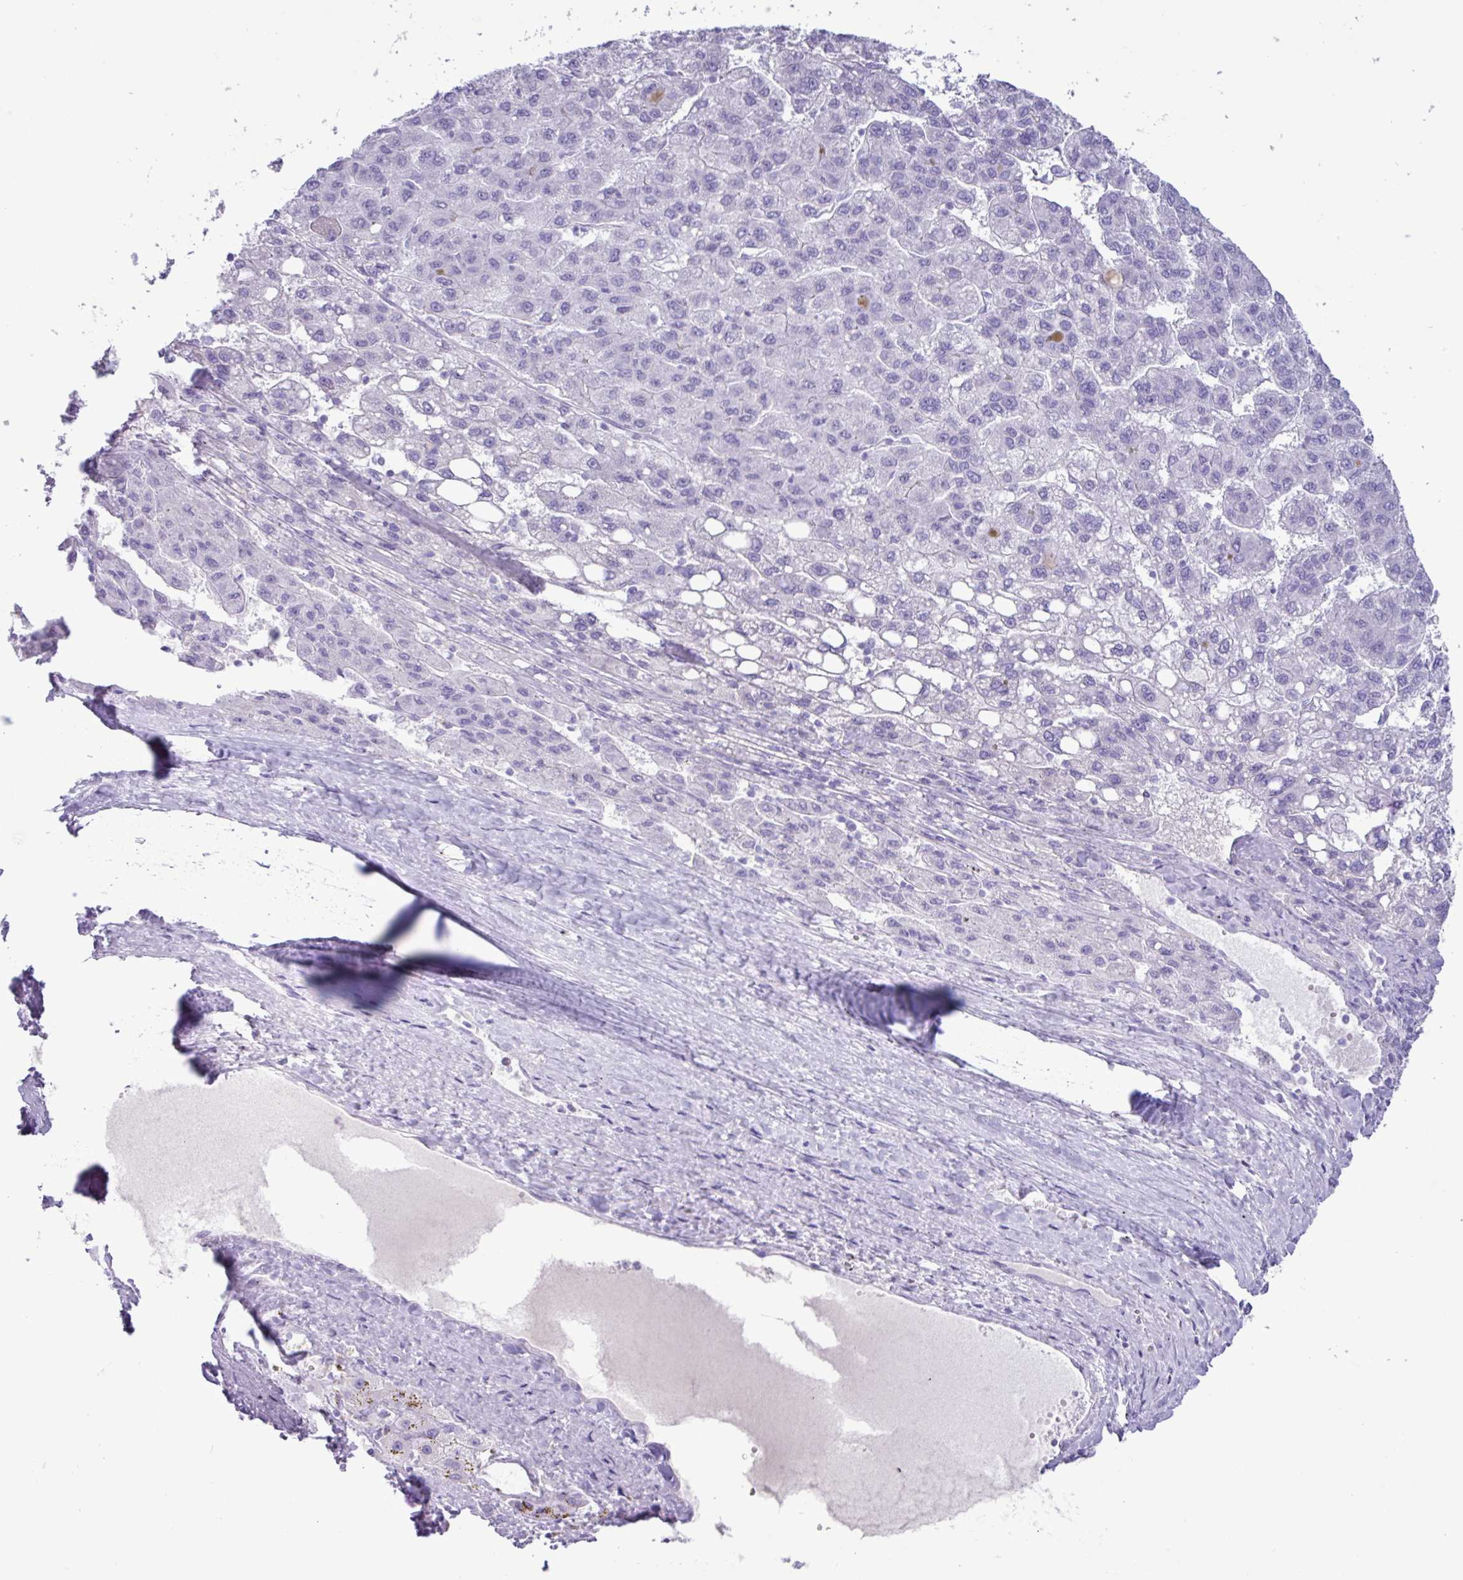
{"staining": {"intensity": "negative", "quantity": "none", "location": "none"}, "tissue": "liver cancer", "cell_type": "Tumor cells", "image_type": "cancer", "snomed": [{"axis": "morphology", "description": "Carcinoma, Hepatocellular, NOS"}, {"axis": "topography", "description": "Liver"}], "caption": "Photomicrograph shows no protein expression in tumor cells of hepatocellular carcinoma (liver) tissue.", "gene": "CKMT2", "patient": {"sex": "female", "age": 82}}